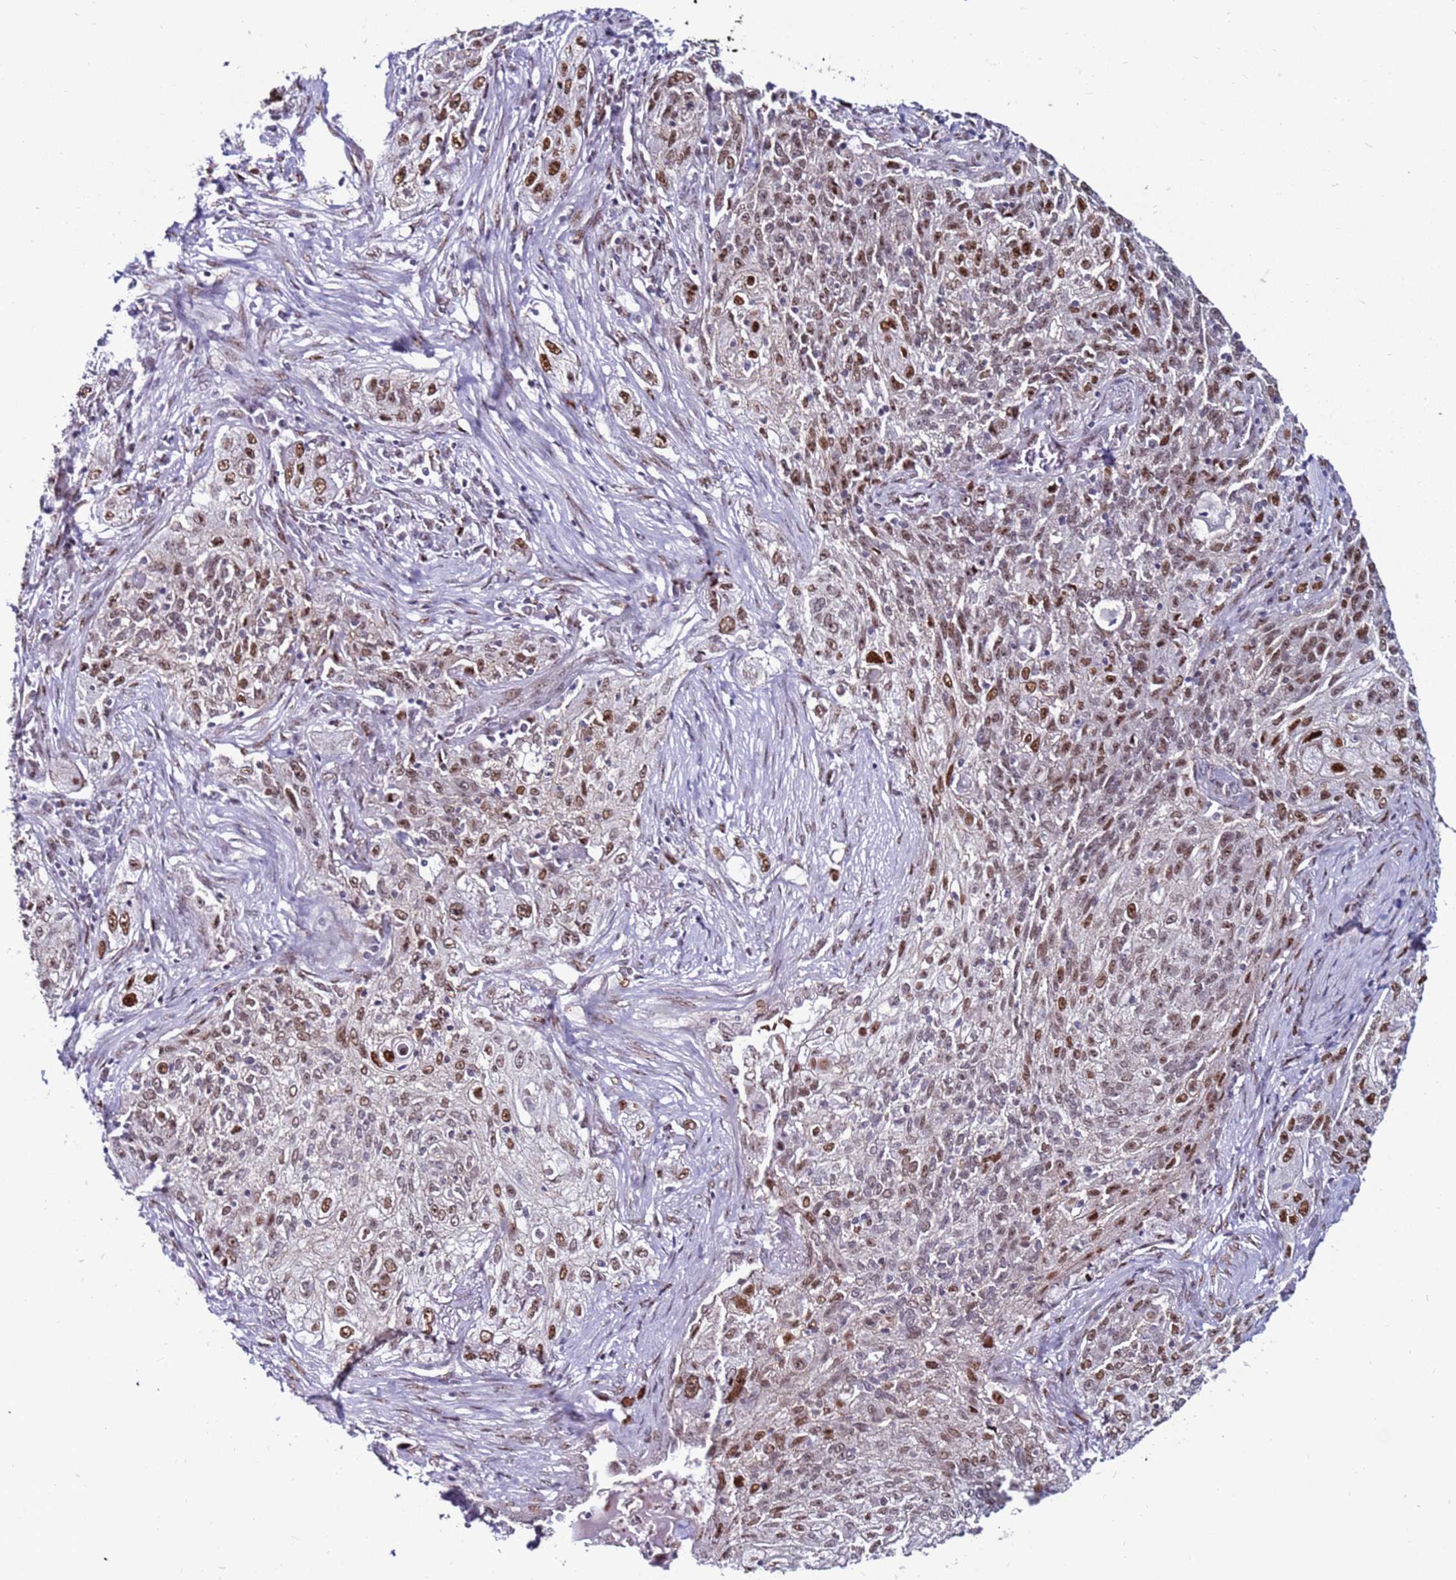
{"staining": {"intensity": "moderate", "quantity": ">75%", "location": "nuclear"}, "tissue": "lung cancer", "cell_type": "Tumor cells", "image_type": "cancer", "snomed": [{"axis": "morphology", "description": "Squamous cell carcinoma, NOS"}, {"axis": "topography", "description": "Lung"}], "caption": "Protein expression analysis of lung cancer shows moderate nuclear staining in about >75% of tumor cells.", "gene": "KPNA4", "patient": {"sex": "female", "age": 69}}